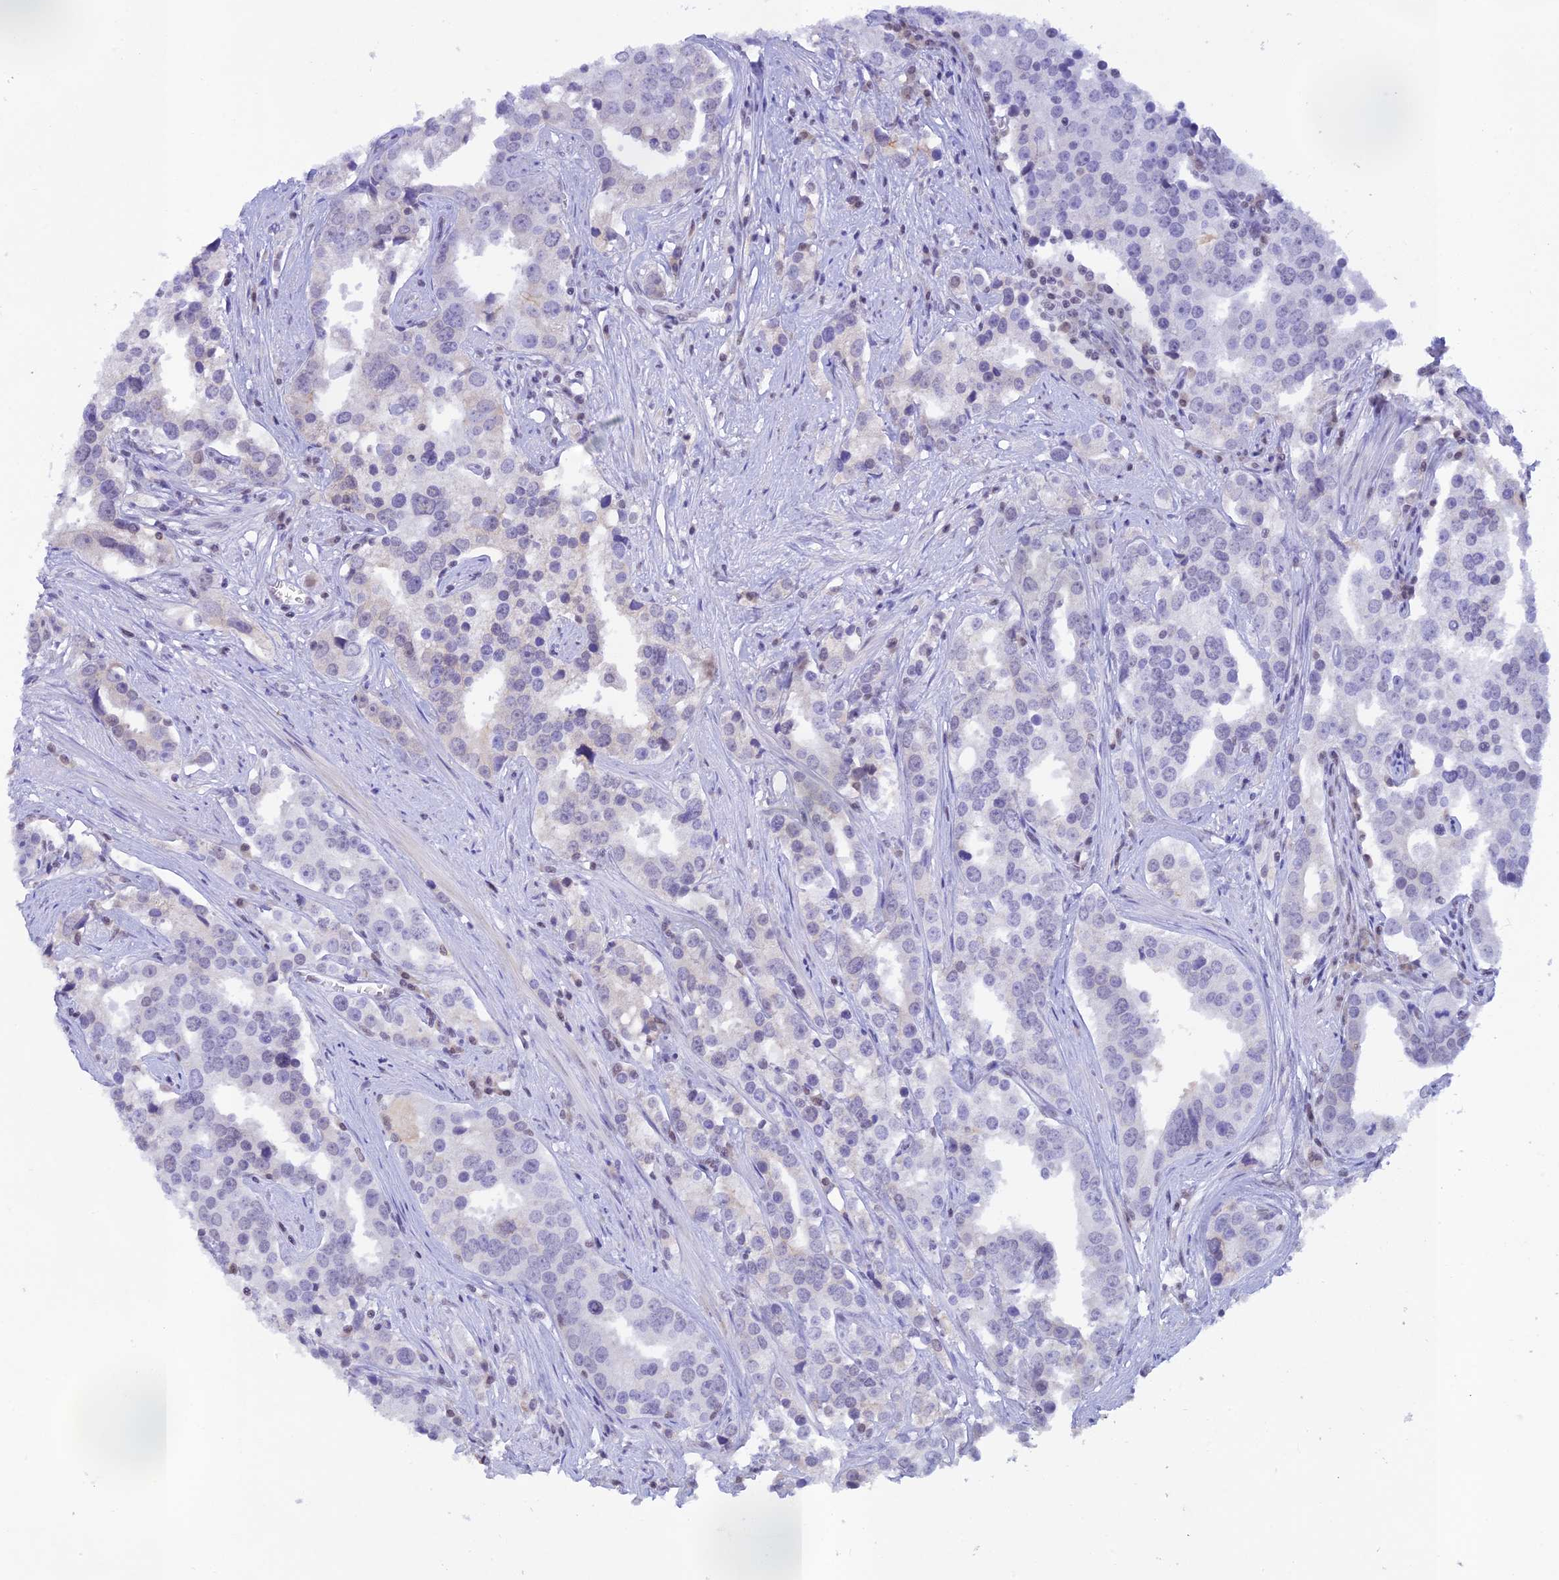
{"staining": {"intensity": "negative", "quantity": "none", "location": "none"}, "tissue": "prostate cancer", "cell_type": "Tumor cells", "image_type": "cancer", "snomed": [{"axis": "morphology", "description": "Adenocarcinoma, High grade"}, {"axis": "topography", "description": "Prostate"}], "caption": "Tumor cells are negative for protein expression in human prostate high-grade adenocarcinoma. (Immunohistochemistry (ihc), brightfield microscopy, high magnification).", "gene": "THAP11", "patient": {"sex": "male", "age": 71}}